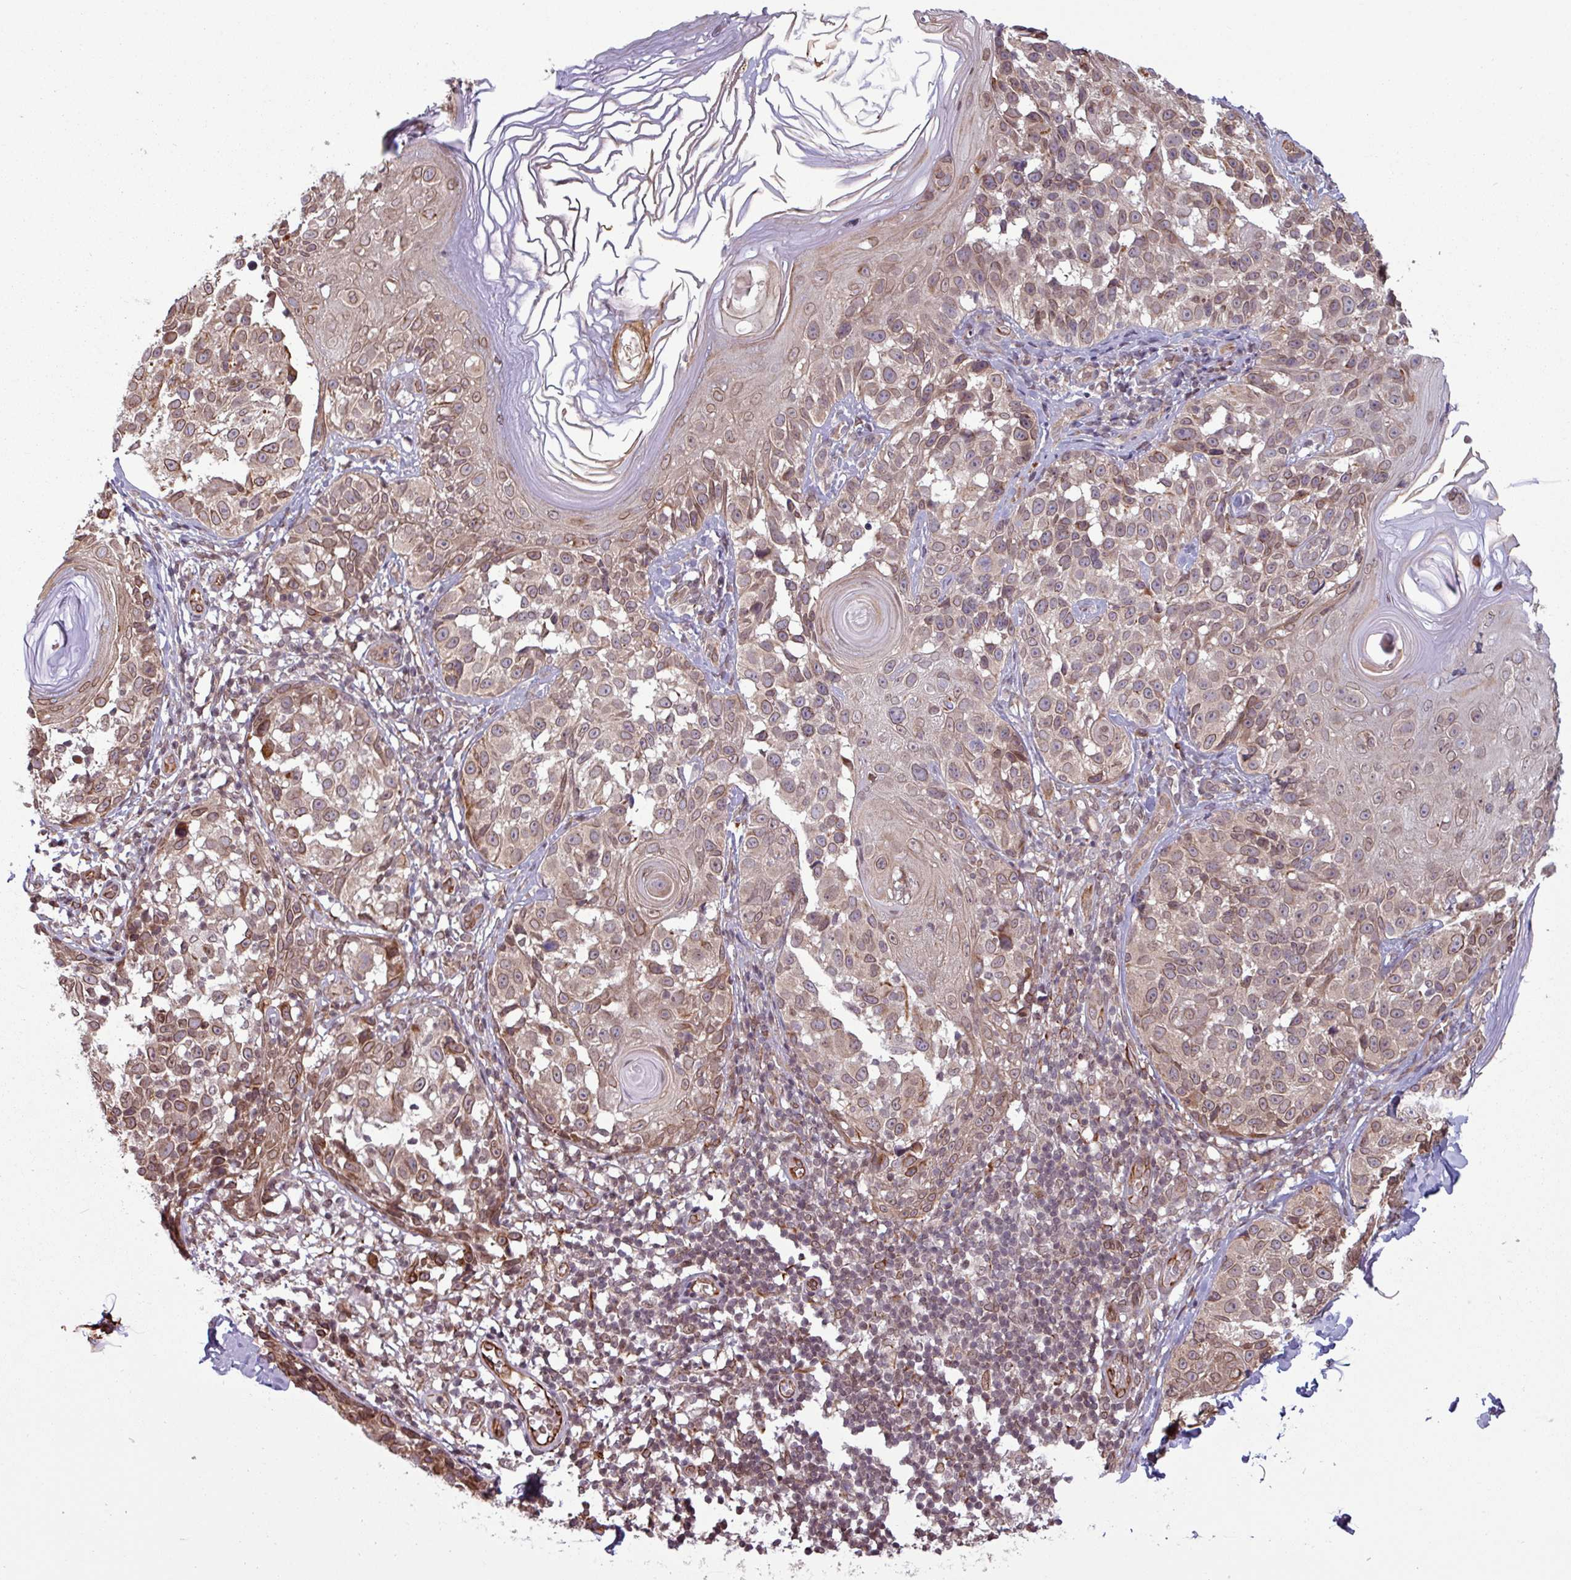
{"staining": {"intensity": "weak", "quantity": ">75%", "location": "cytoplasmic/membranous,nuclear"}, "tissue": "melanoma", "cell_type": "Tumor cells", "image_type": "cancer", "snomed": [{"axis": "morphology", "description": "Malignant melanoma, NOS"}, {"axis": "topography", "description": "Skin"}], "caption": "Protein staining of melanoma tissue exhibits weak cytoplasmic/membranous and nuclear staining in about >75% of tumor cells.", "gene": "RBM4B", "patient": {"sex": "male", "age": 73}}